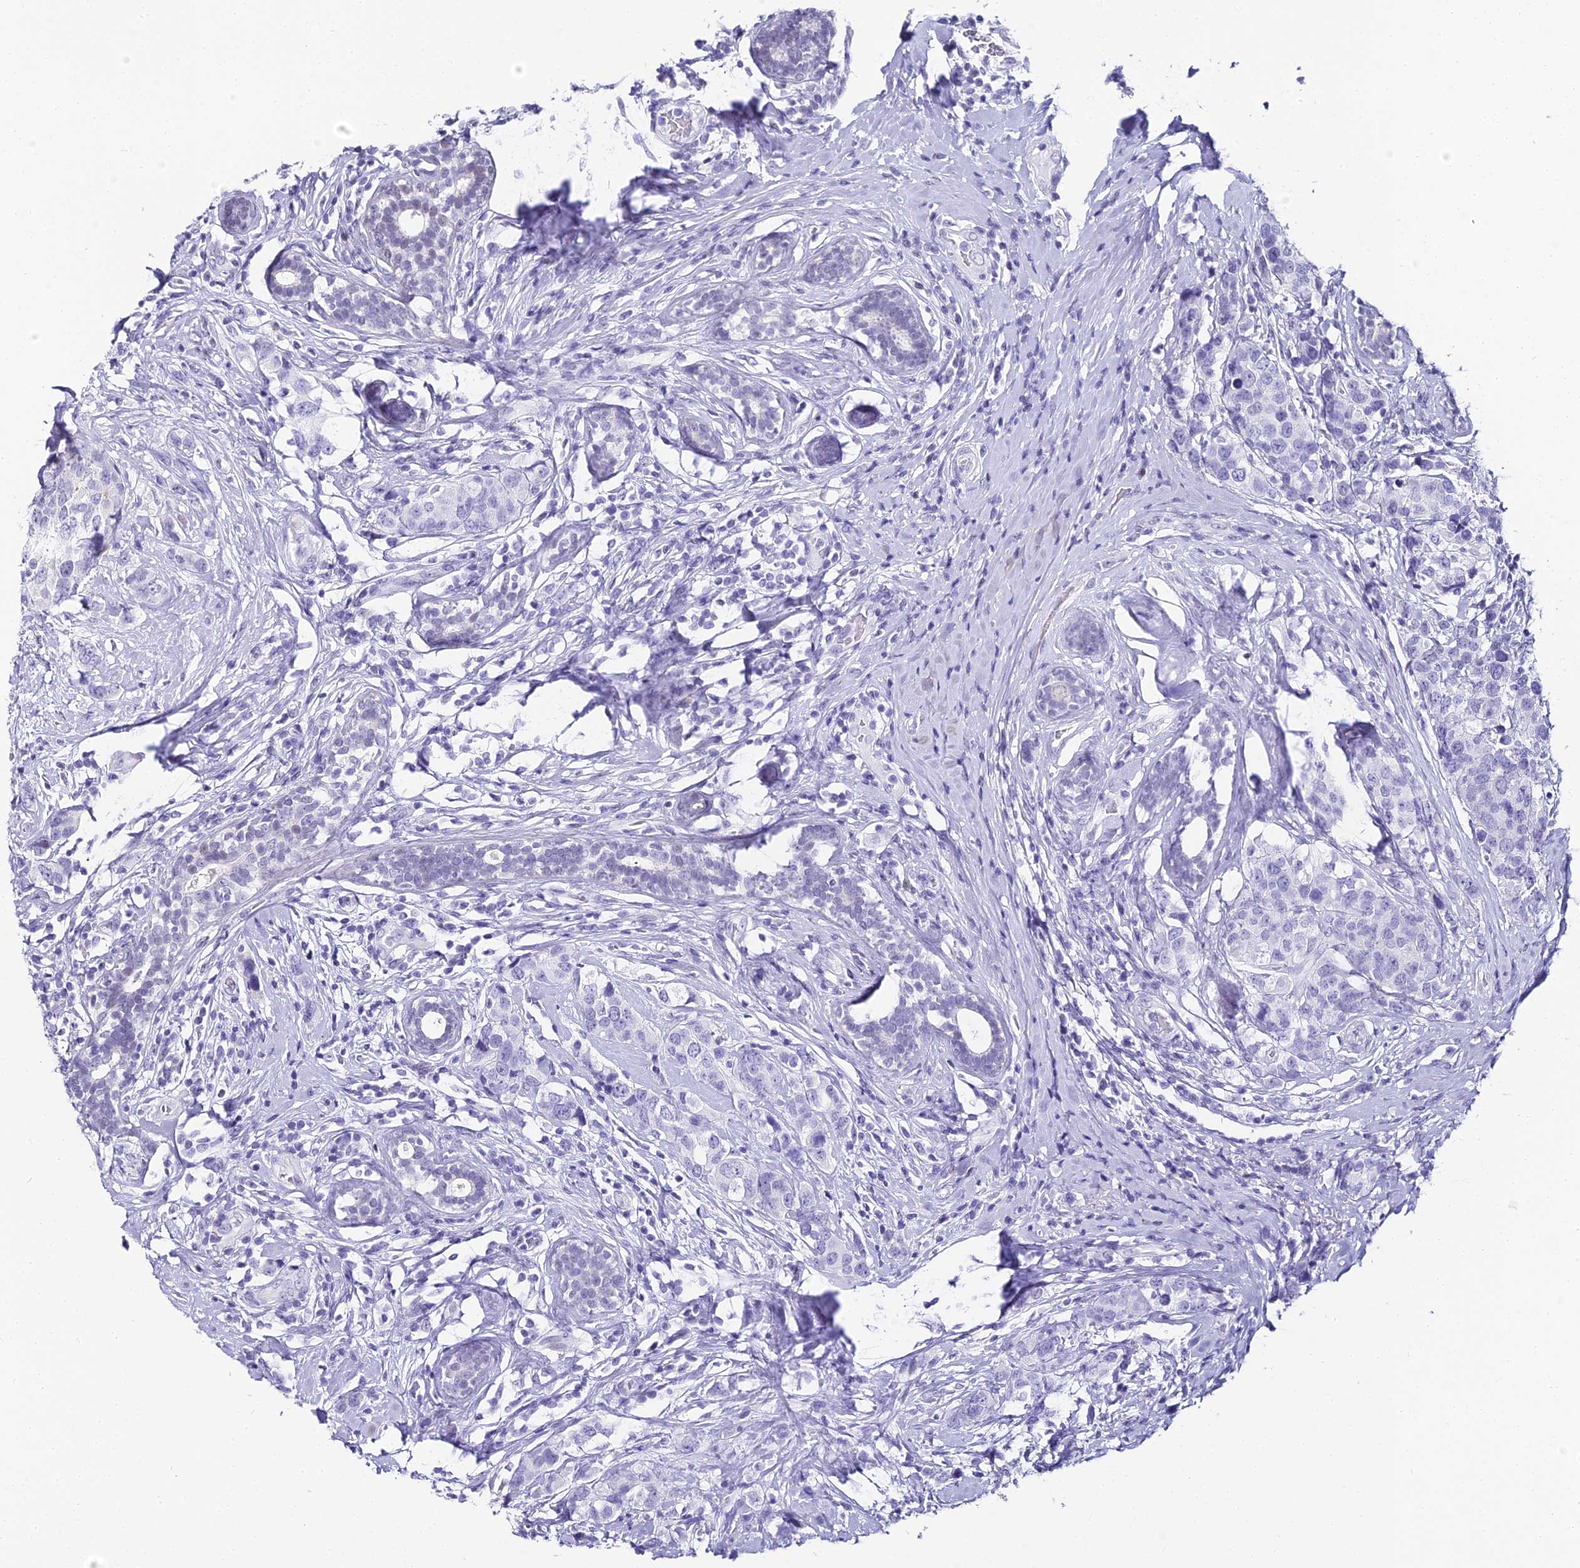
{"staining": {"intensity": "negative", "quantity": "none", "location": "none"}, "tissue": "breast cancer", "cell_type": "Tumor cells", "image_type": "cancer", "snomed": [{"axis": "morphology", "description": "Lobular carcinoma"}, {"axis": "topography", "description": "Breast"}], "caption": "Tumor cells are negative for brown protein staining in breast cancer. (DAB immunohistochemistry (IHC), high magnification).", "gene": "ABHD14A-ACY1", "patient": {"sex": "female", "age": 59}}